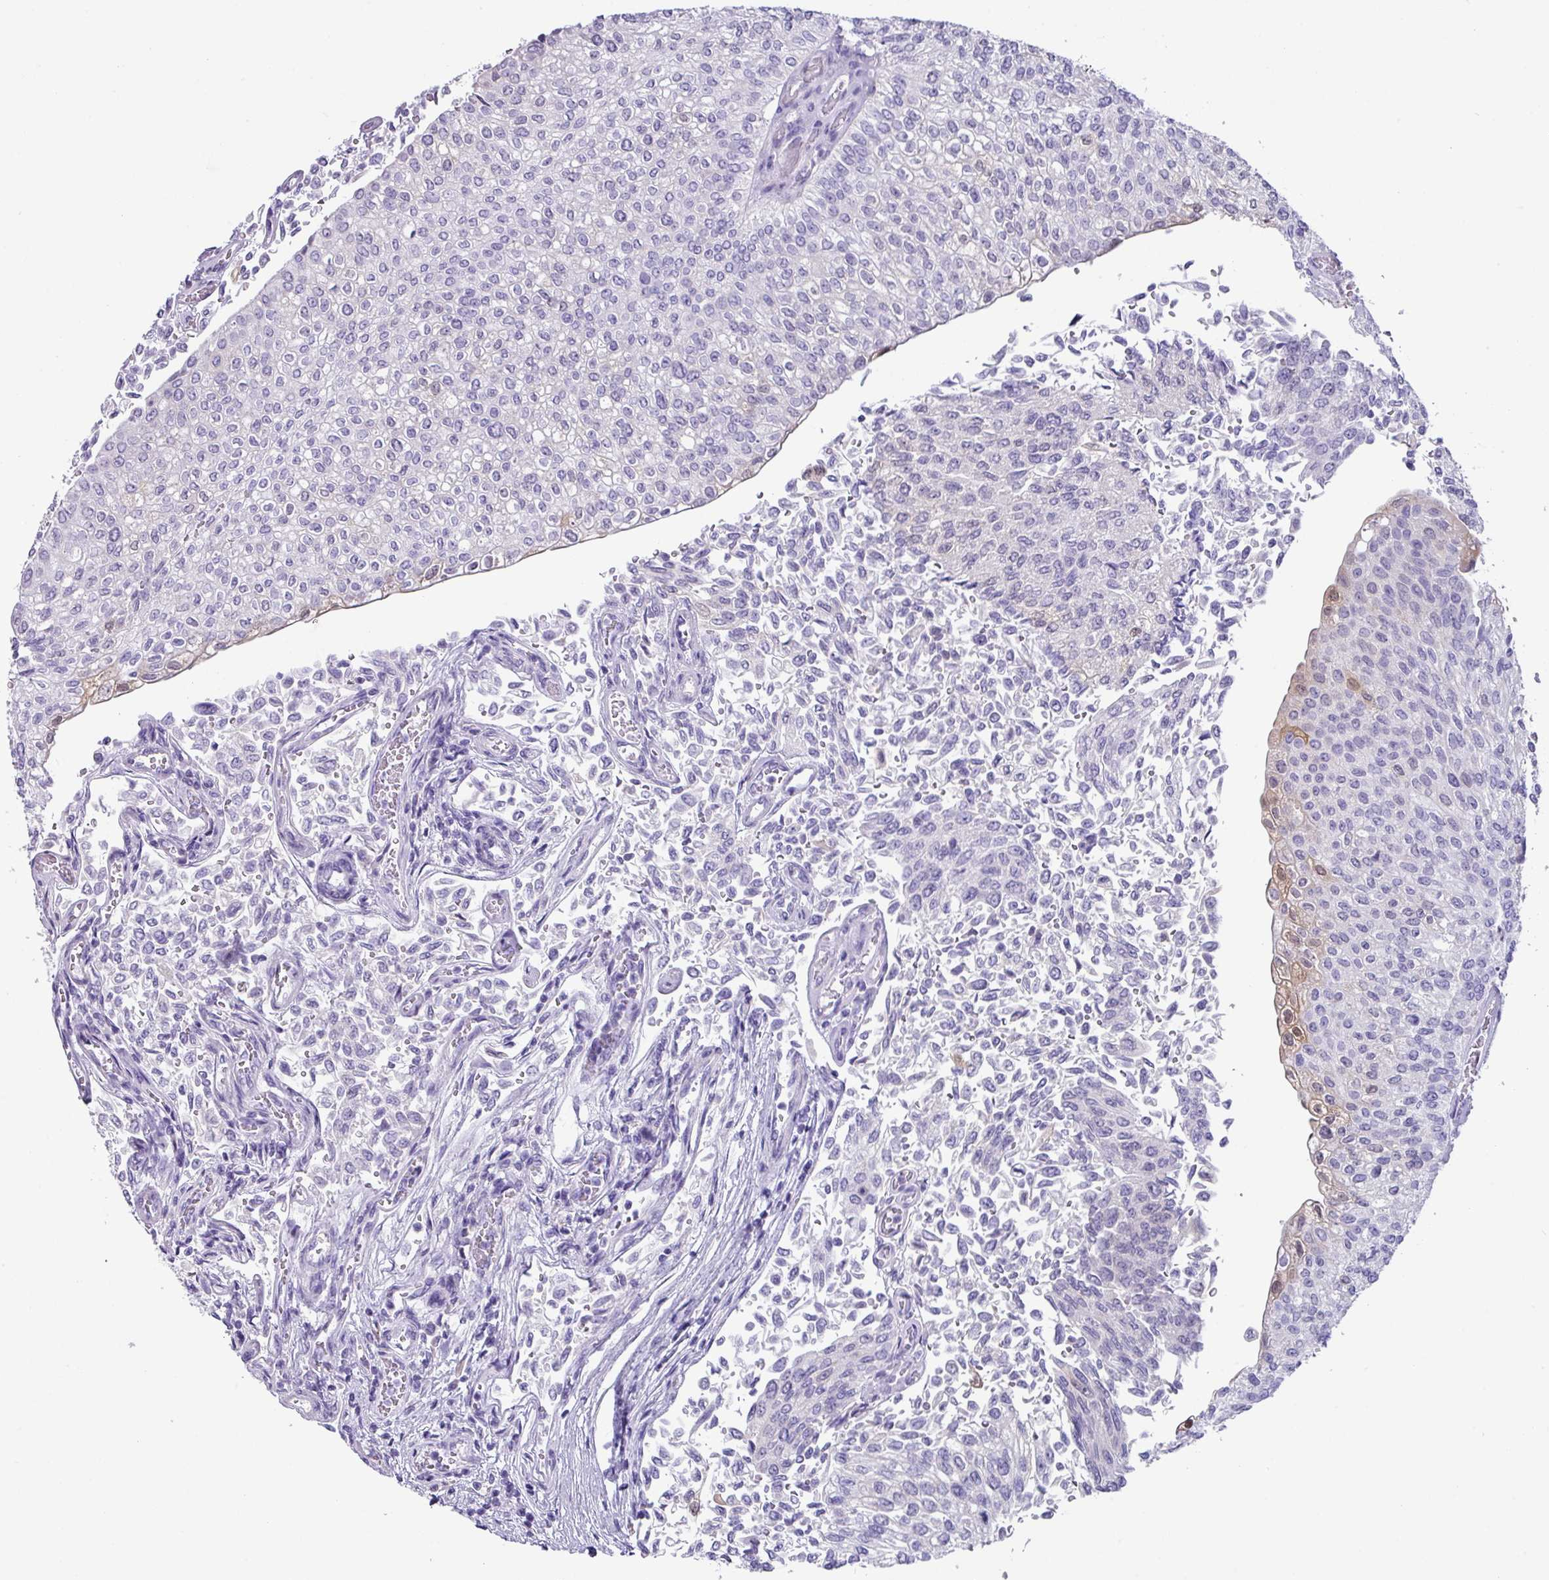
{"staining": {"intensity": "negative", "quantity": "none", "location": "none"}, "tissue": "urothelial cancer", "cell_type": "Tumor cells", "image_type": "cancer", "snomed": [{"axis": "morphology", "description": "Urothelial carcinoma, NOS"}, {"axis": "topography", "description": "Urinary bladder"}], "caption": "Immunohistochemistry photomicrograph of transitional cell carcinoma stained for a protein (brown), which displays no staining in tumor cells. Nuclei are stained in blue.", "gene": "NCCRP1", "patient": {"sex": "male", "age": 59}}